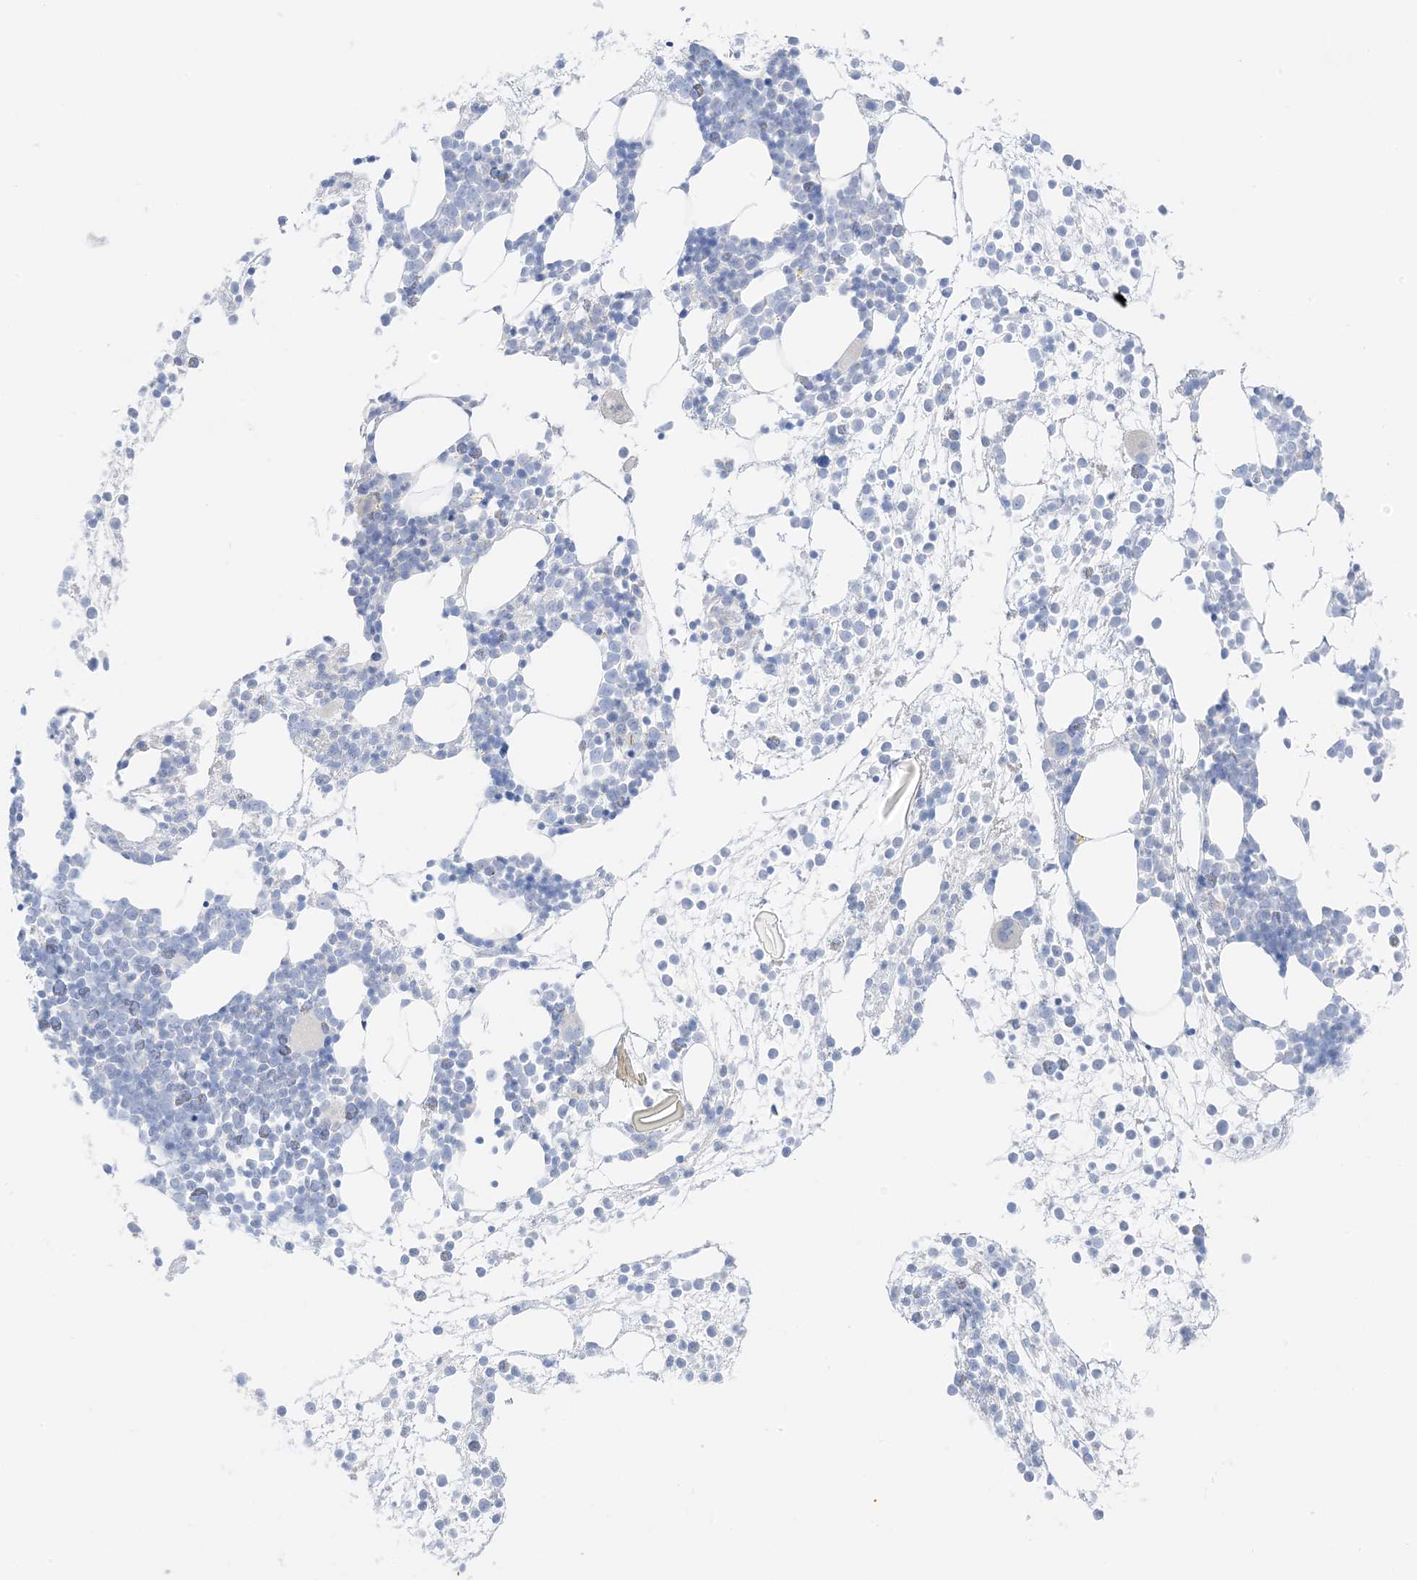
{"staining": {"intensity": "negative", "quantity": "none", "location": "none"}, "tissue": "bone marrow", "cell_type": "Hematopoietic cells", "image_type": "normal", "snomed": [{"axis": "morphology", "description": "Normal tissue, NOS"}, {"axis": "topography", "description": "Bone marrow"}], "caption": "This is an immunohistochemistry (IHC) micrograph of benign human bone marrow. There is no staining in hematopoietic cells.", "gene": "SLC22A13", "patient": {"sex": "male", "age": 54}}